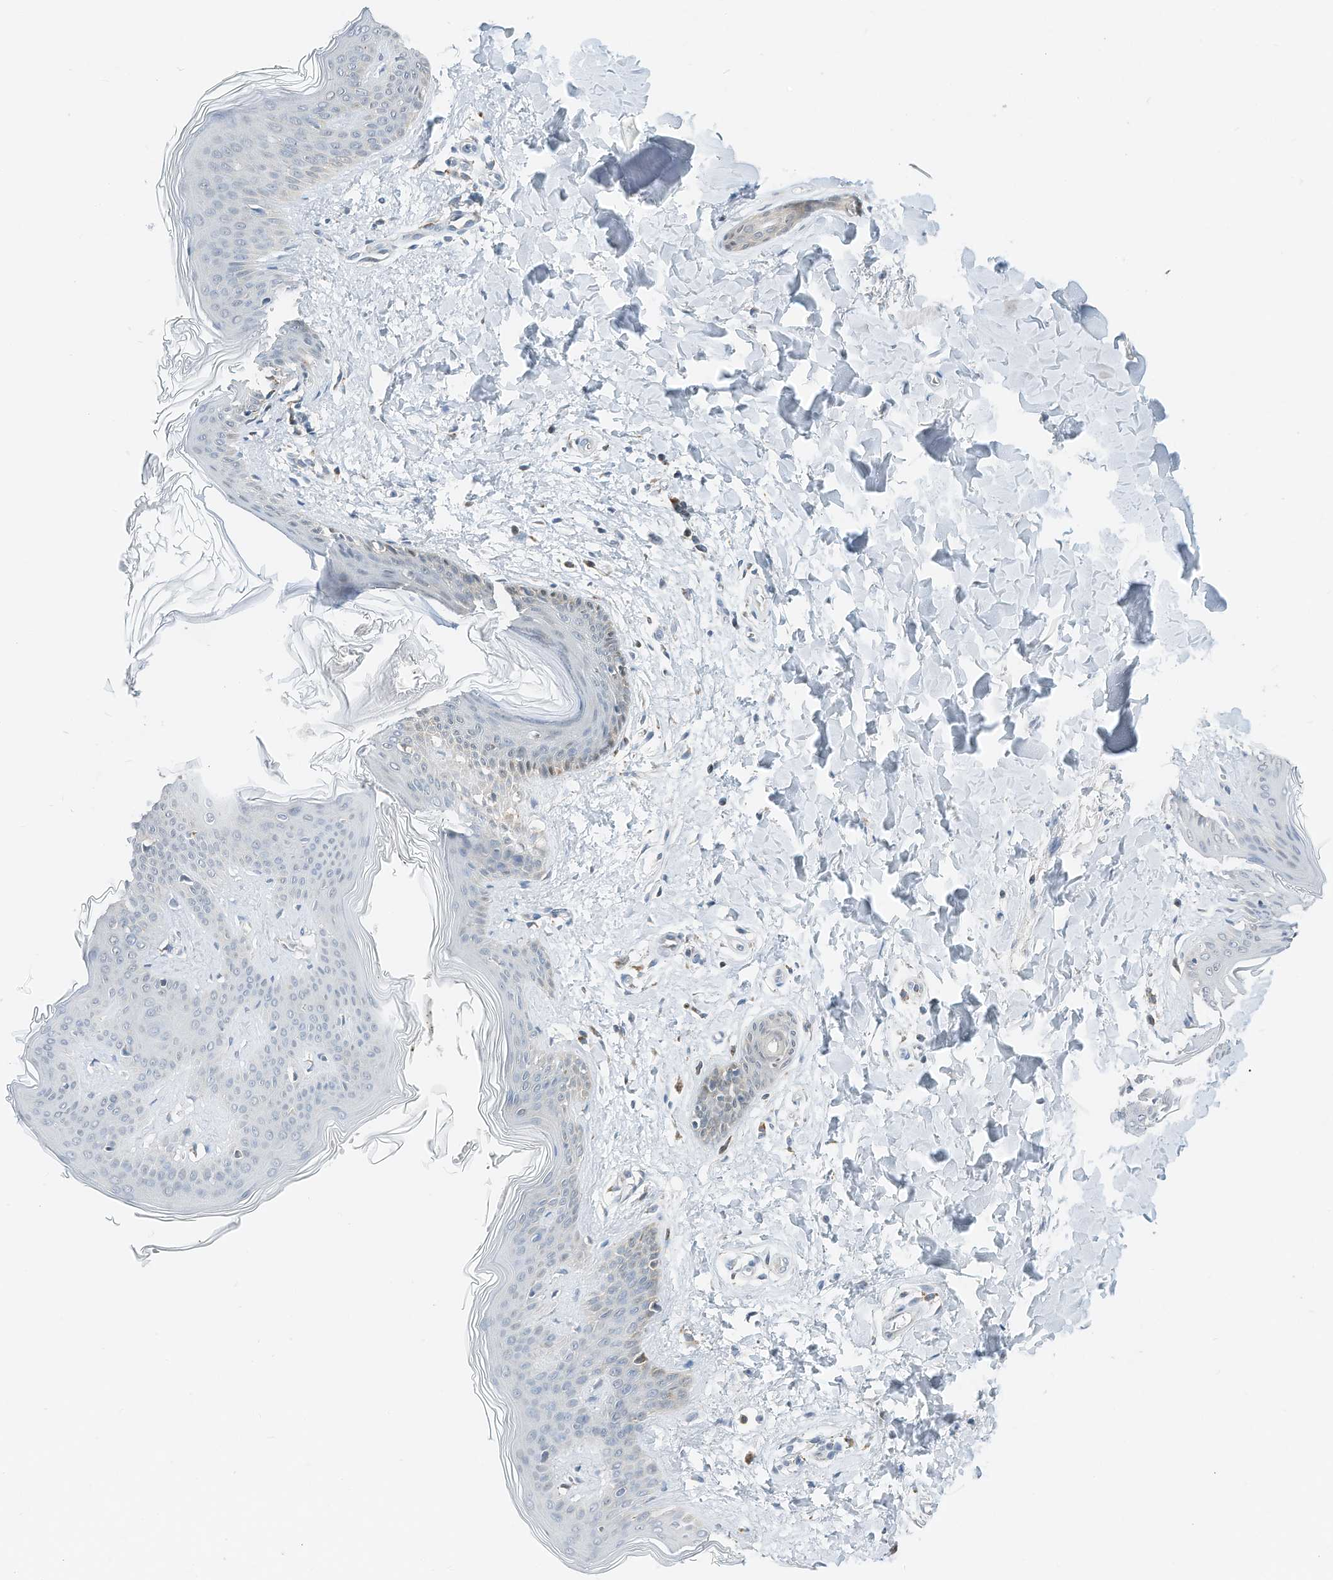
{"staining": {"intensity": "weak", "quantity": "<25%", "location": "cytoplasmic/membranous"}, "tissue": "skin", "cell_type": "Fibroblasts", "image_type": "normal", "snomed": [{"axis": "morphology", "description": "Normal tissue, NOS"}, {"axis": "topography", "description": "Skin"}], "caption": "Immunohistochemical staining of benign human skin demonstrates no significant staining in fibroblasts.", "gene": "RMND1", "patient": {"sex": "female", "age": 17}}